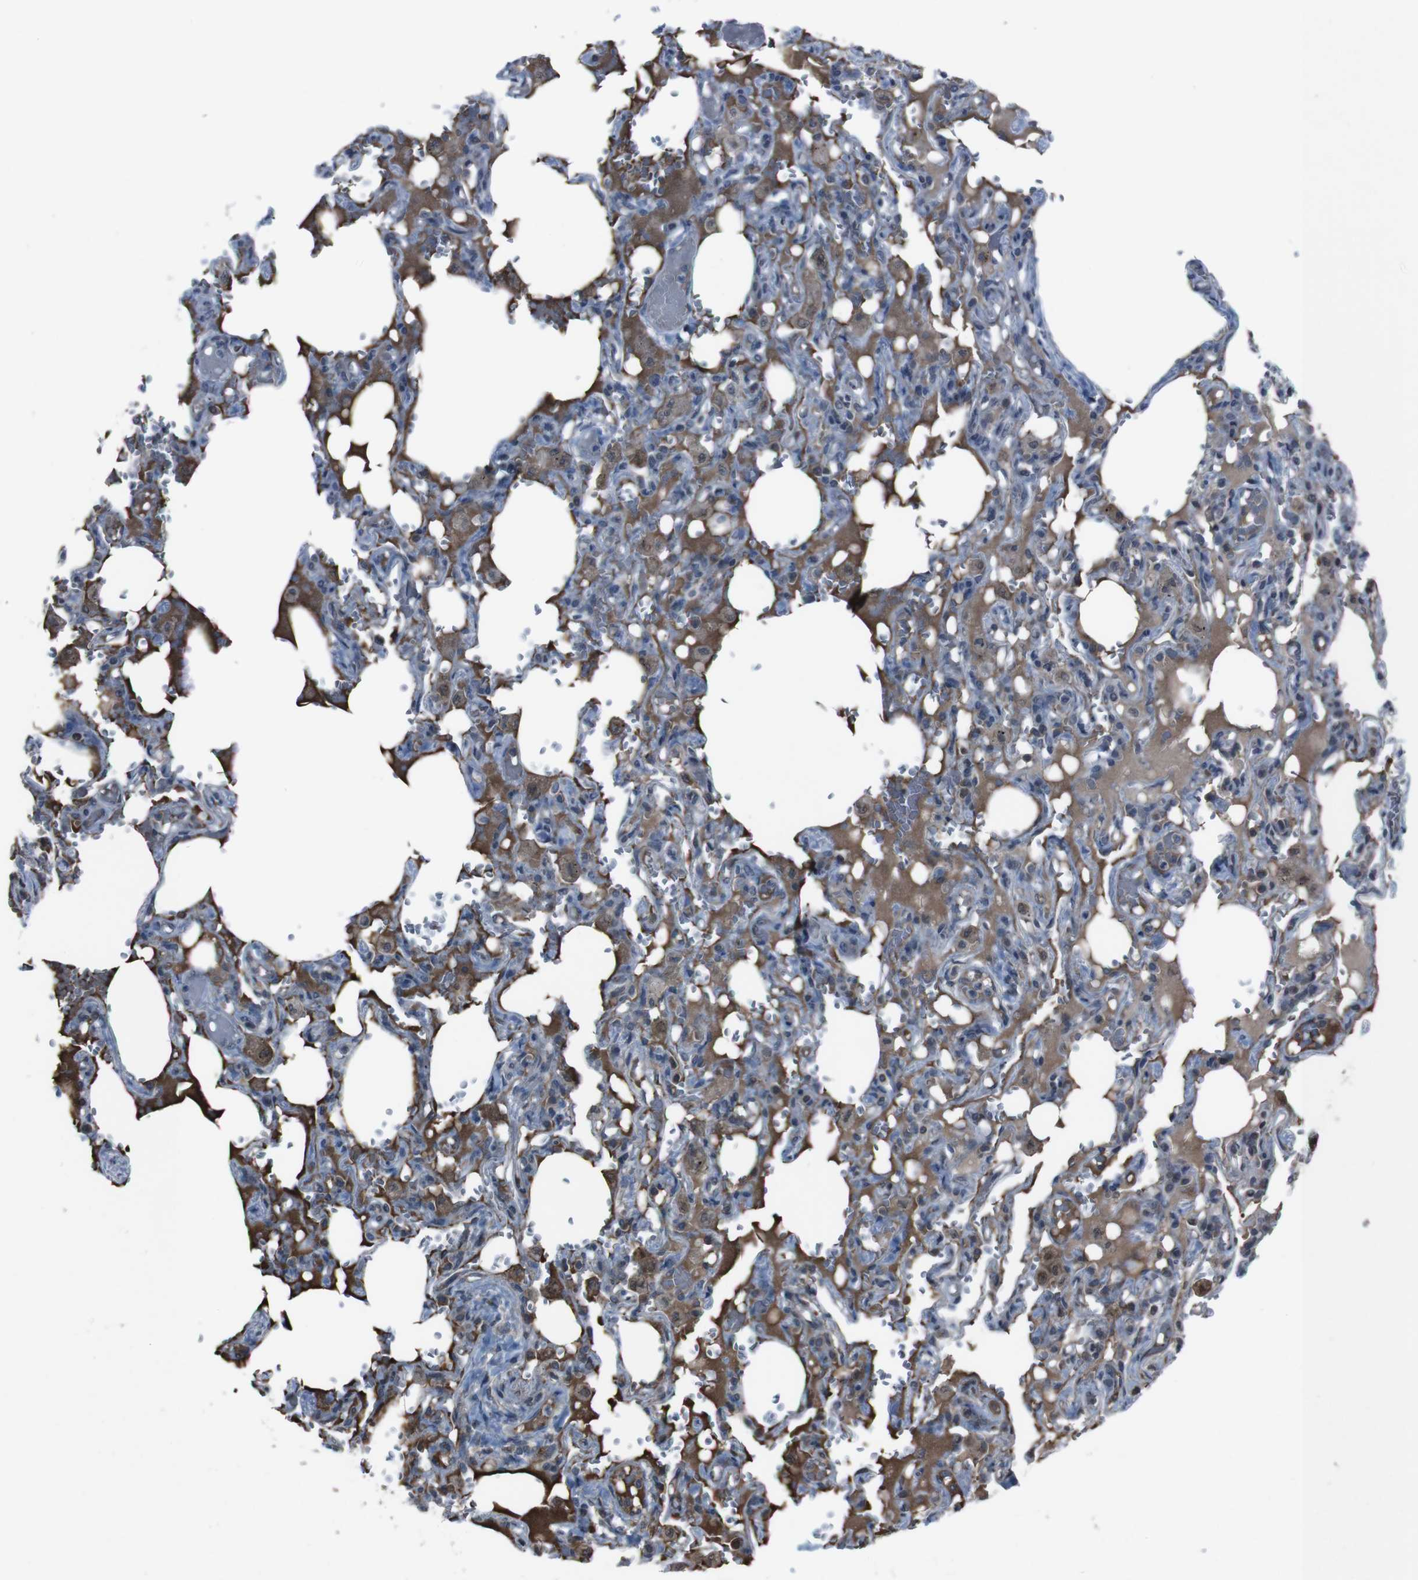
{"staining": {"intensity": "moderate", "quantity": "<25%", "location": "nuclear"}, "tissue": "lung", "cell_type": "Alveolar cells", "image_type": "normal", "snomed": [{"axis": "morphology", "description": "Normal tissue, NOS"}, {"axis": "topography", "description": "Lung"}], "caption": "This image reveals unremarkable lung stained with immunohistochemistry to label a protein in brown. The nuclear of alveolar cells show moderate positivity for the protein. Nuclei are counter-stained blue.", "gene": "SS18L1", "patient": {"sex": "male", "age": 21}}